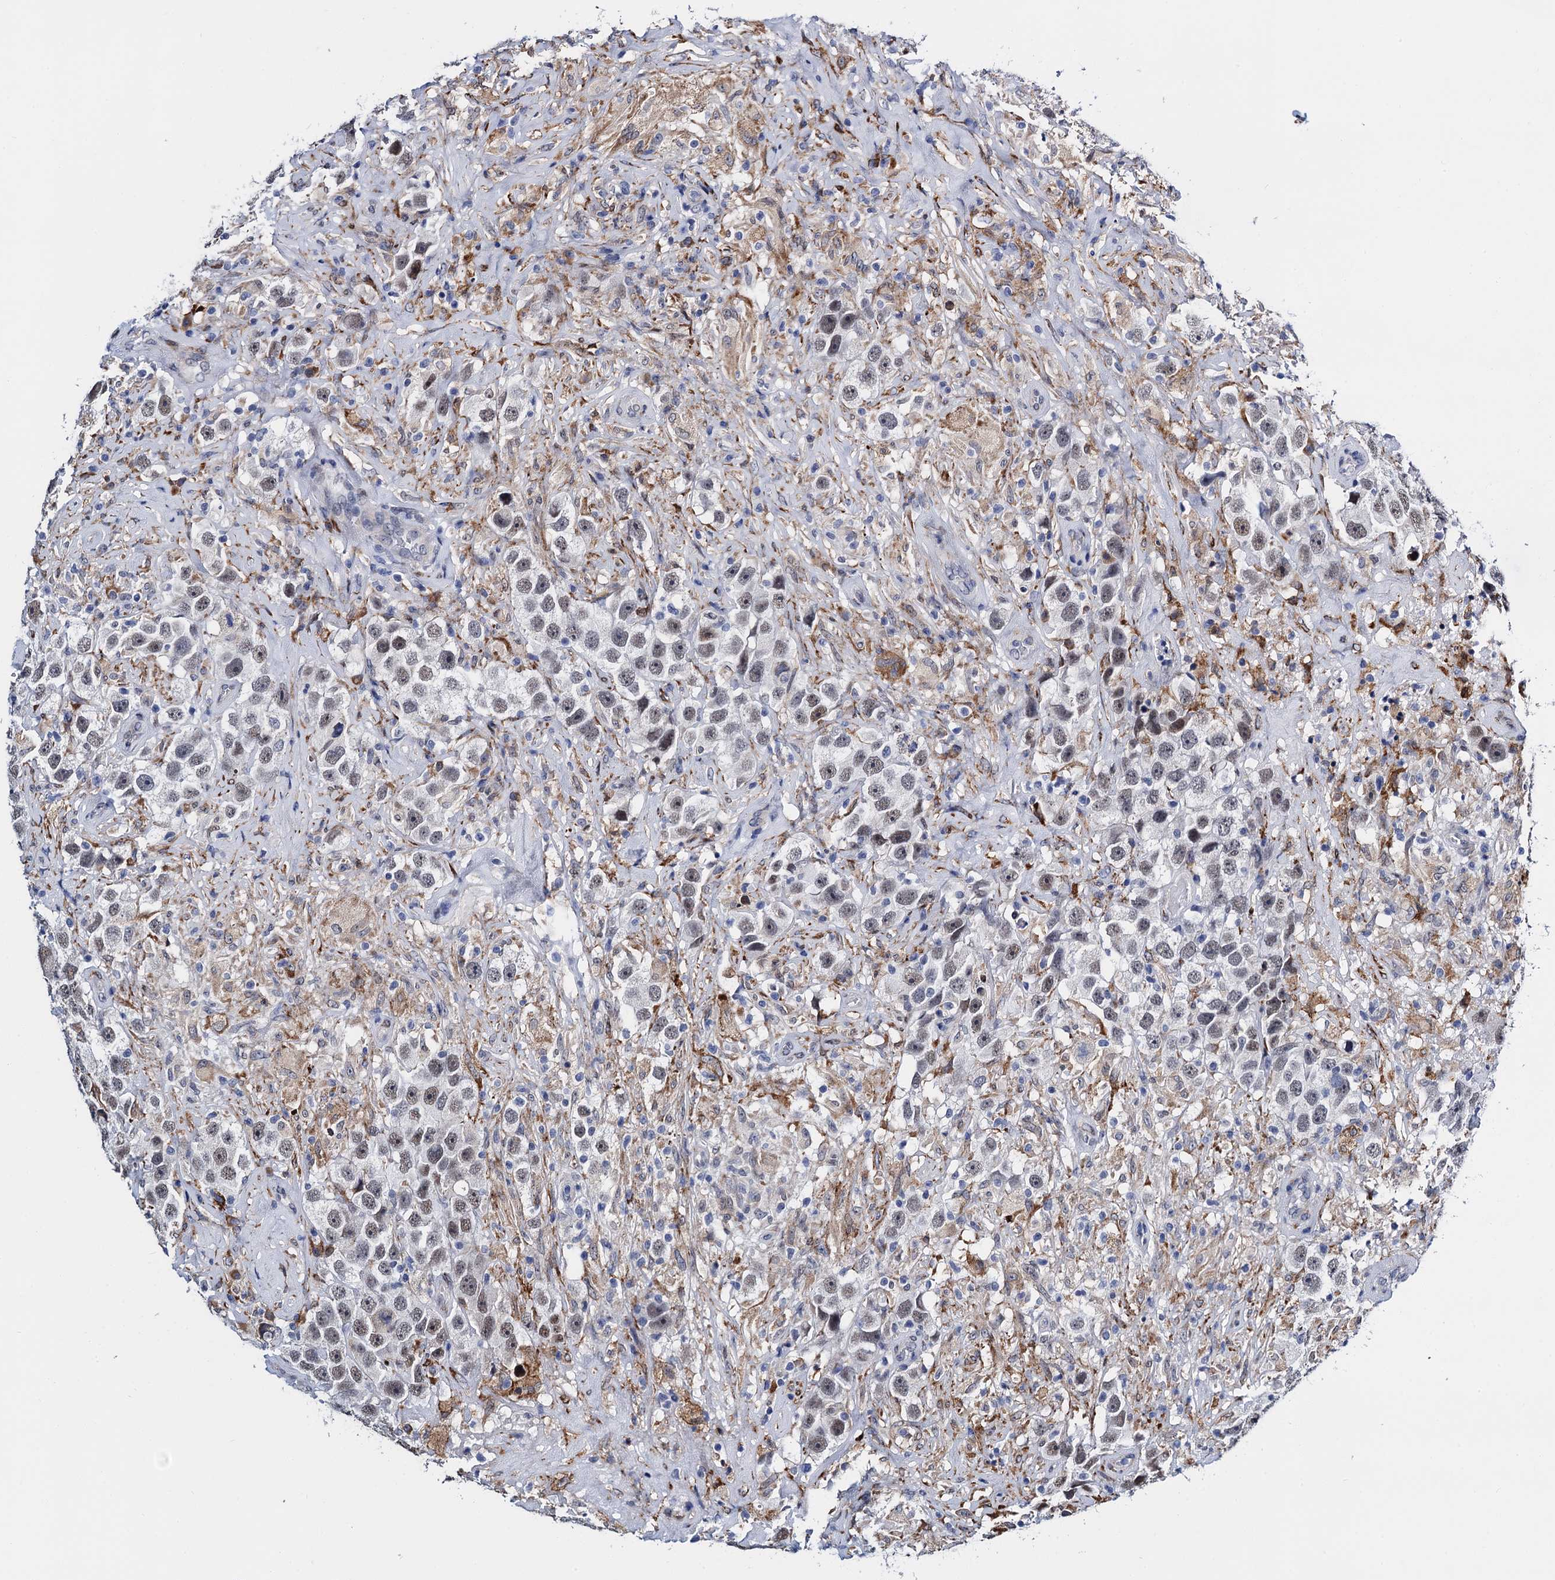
{"staining": {"intensity": "weak", "quantity": "25%-75%", "location": "nuclear"}, "tissue": "testis cancer", "cell_type": "Tumor cells", "image_type": "cancer", "snomed": [{"axis": "morphology", "description": "Seminoma, NOS"}, {"axis": "topography", "description": "Testis"}], "caption": "Testis seminoma stained with a brown dye reveals weak nuclear positive expression in about 25%-75% of tumor cells.", "gene": "SLC7A10", "patient": {"sex": "male", "age": 49}}